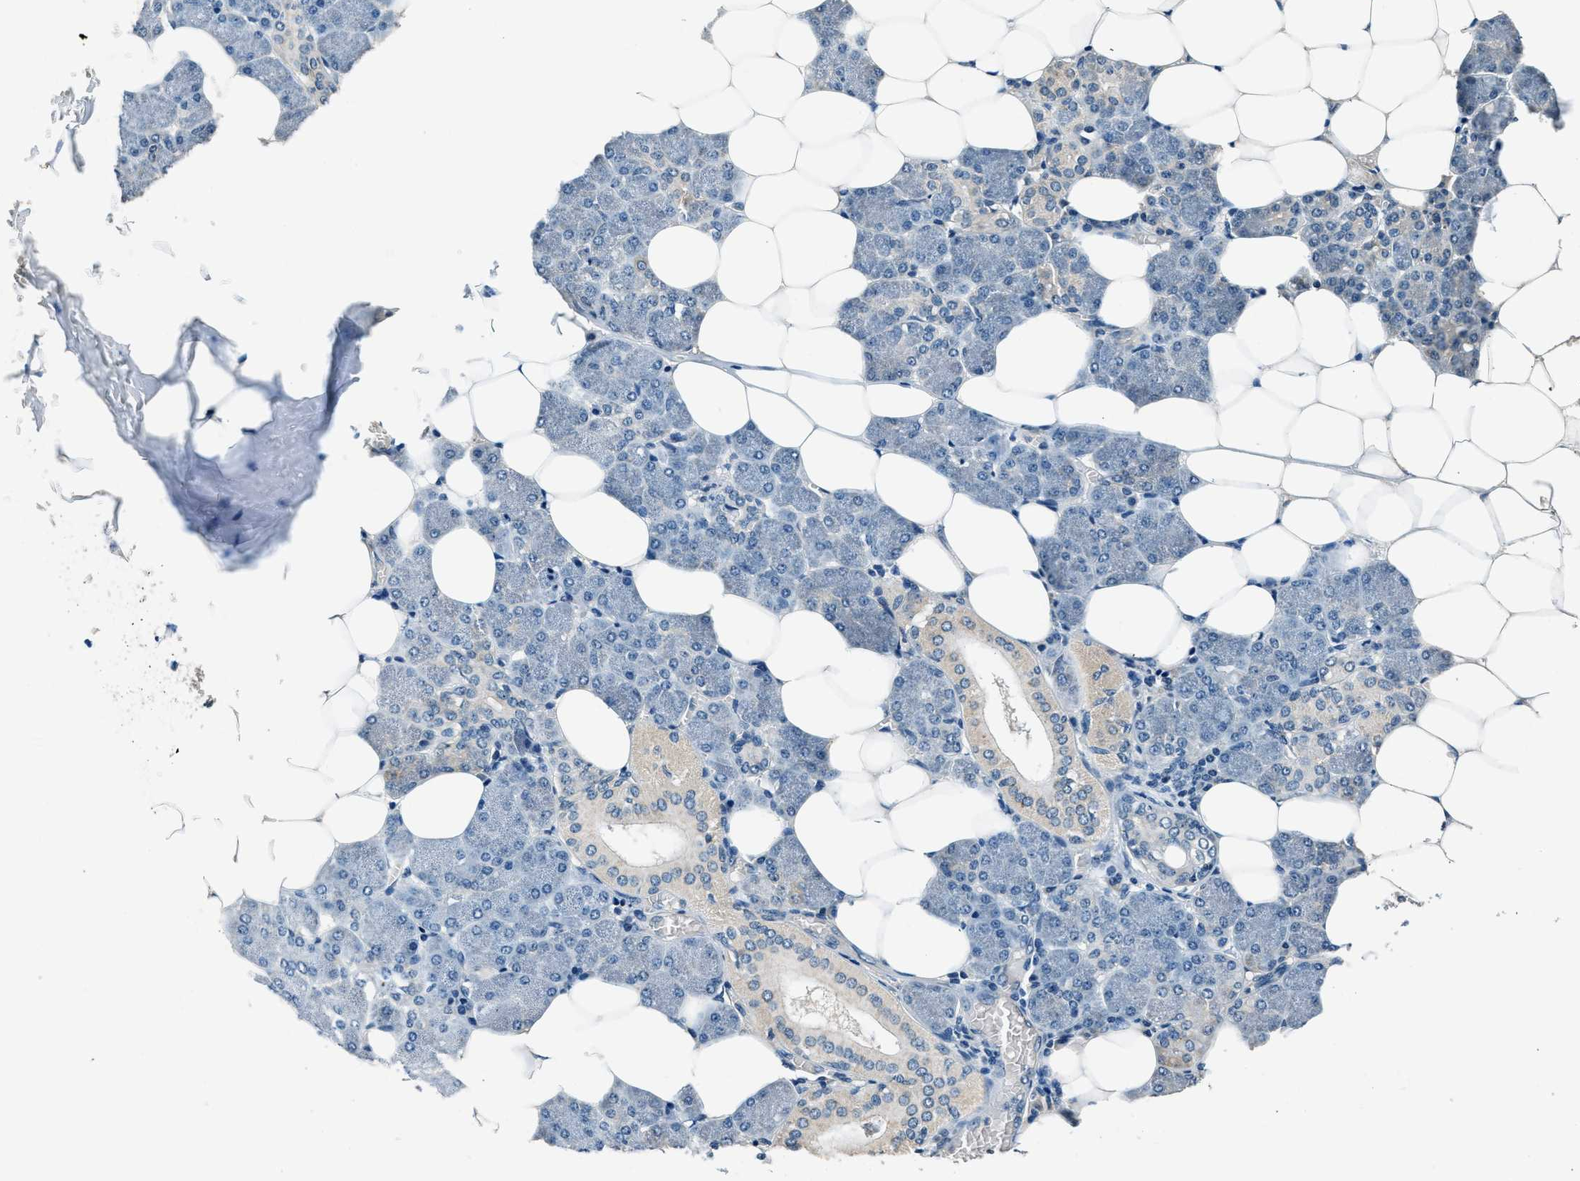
{"staining": {"intensity": "negative", "quantity": "none", "location": "none"}, "tissue": "salivary gland", "cell_type": "Glandular cells", "image_type": "normal", "snomed": [{"axis": "morphology", "description": "Normal tissue, NOS"}, {"axis": "morphology", "description": "Adenoma, NOS"}, {"axis": "topography", "description": "Salivary gland"}], "caption": "Glandular cells are negative for protein expression in benign human salivary gland. (Stains: DAB (3,3'-diaminobenzidine) immunohistochemistry (IHC) with hematoxylin counter stain, Microscopy: brightfield microscopy at high magnification).", "gene": "NME8", "patient": {"sex": "female", "age": 32}}